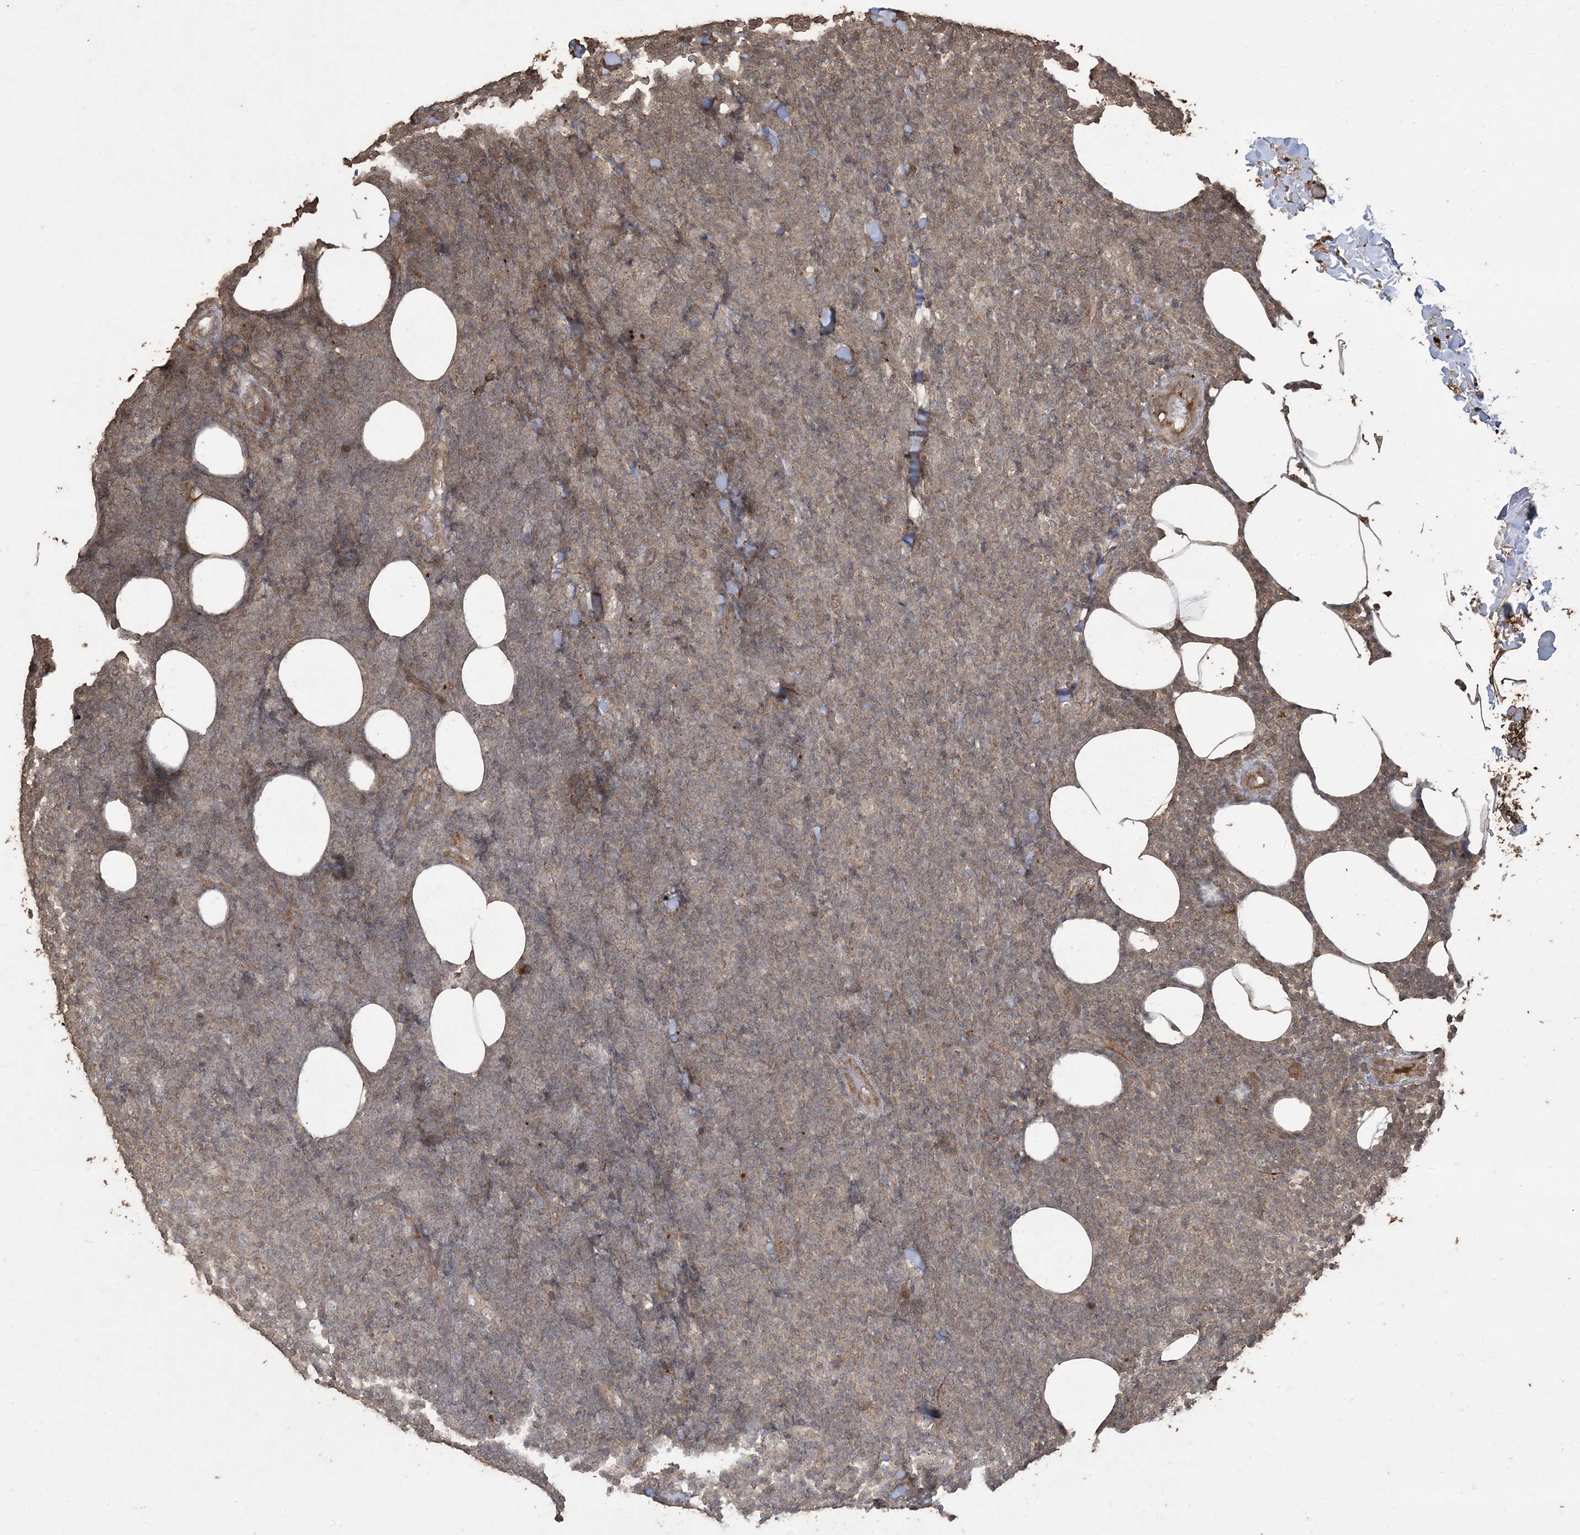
{"staining": {"intensity": "weak", "quantity": ">75%", "location": "cytoplasmic/membranous"}, "tissue": "lymphoma", "cell_type": "Tumor cells", "image_type": "cancer", "snomed": [{"axis": "morphology", "description": "Malignant lymphoma, non-Hodgkin's type, Low grade"}, {"axis": "topography", "description": "Lymph node"}], "caption": "Malignant lymphoma, non-Hodgkin's type (low-grade) tissue exhibits weak cytoplasmic/membranous positivity in approximately >75% of tumor cells, visualized by immunohistochemistry.", "gene": "EFCAB8", "patient": {"sex": "male", "age": 66}}